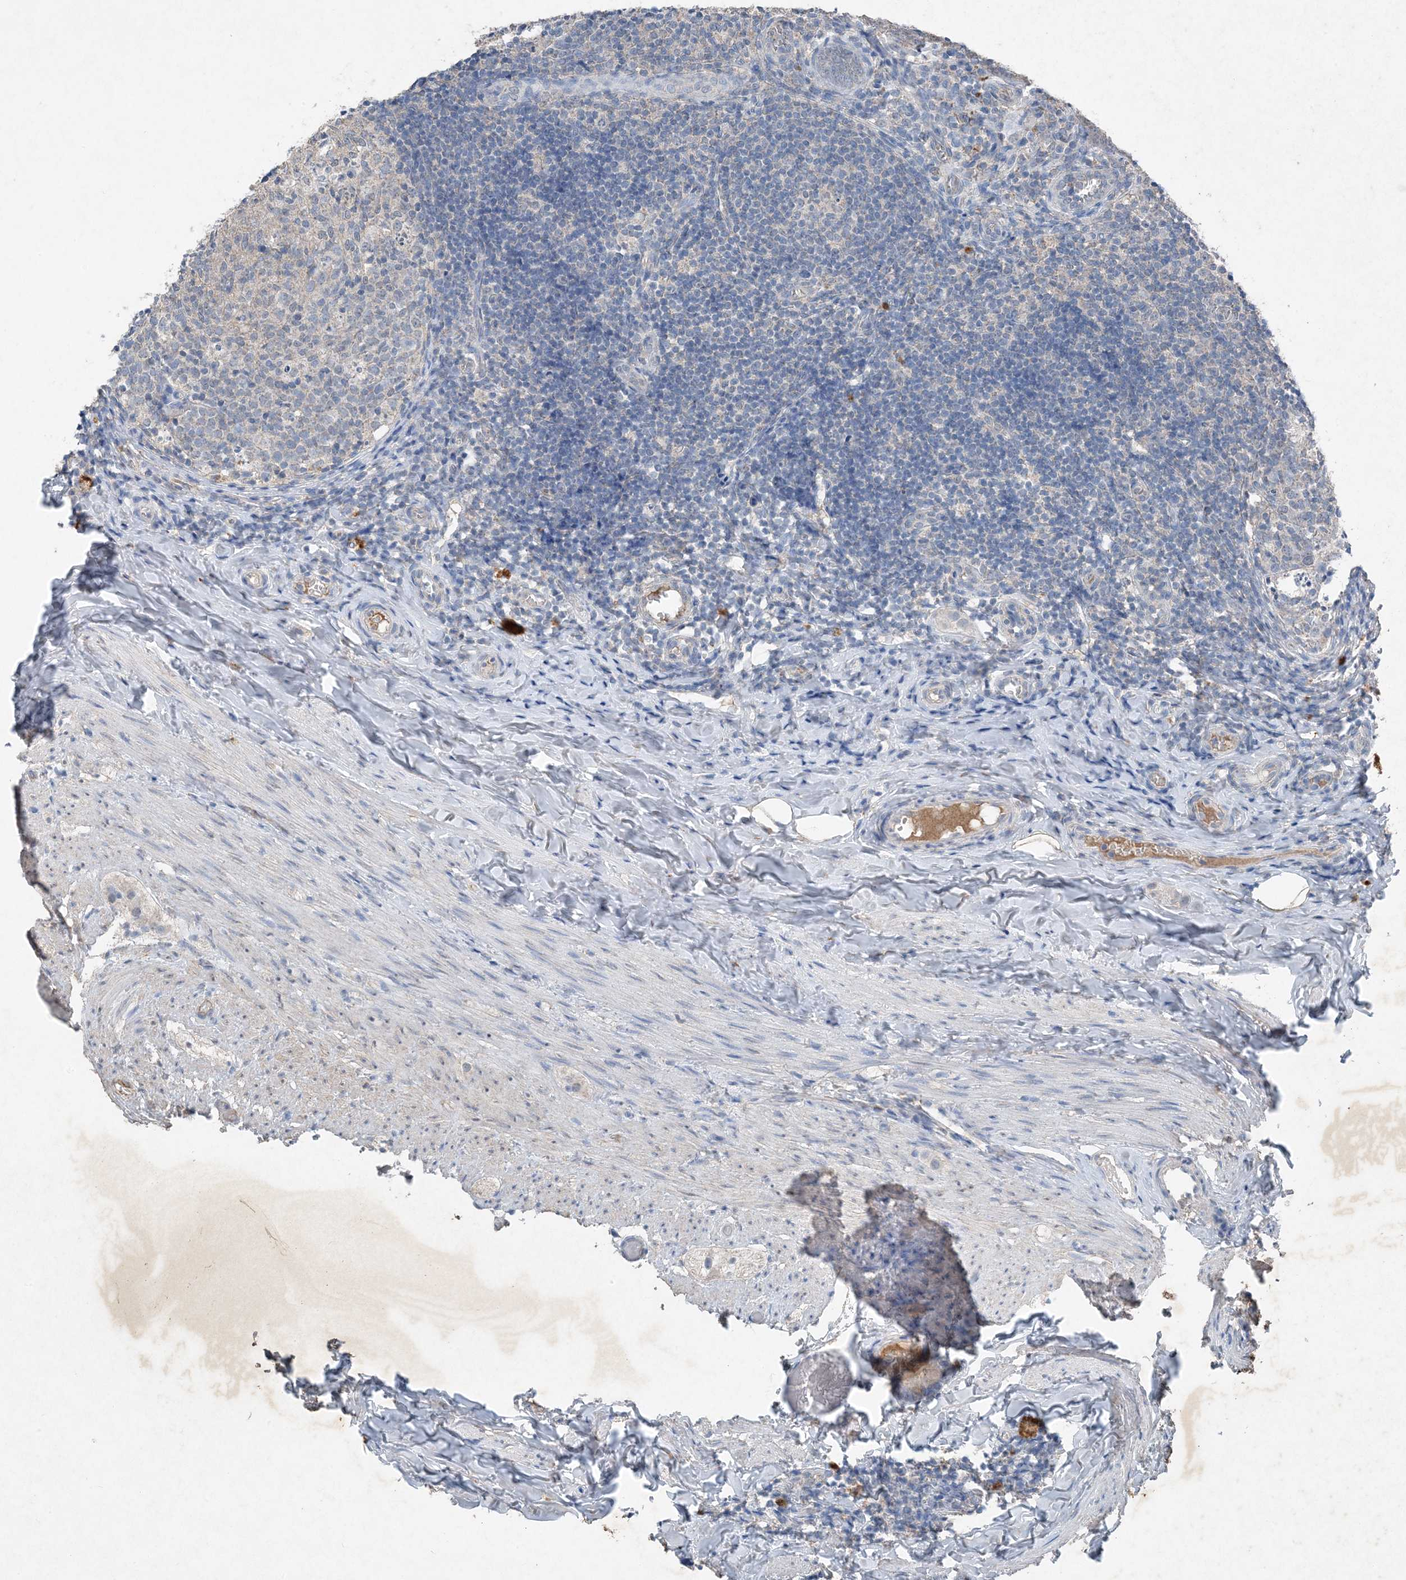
{"staining": {"intensity": "weak", "quantity": "25%-75%", "location": "cytoplasmic/membranous"}, "tissue": "appendix", "cell_type": "Glandular cells", "image_type": "normal", "snomed": [{"axis": "morphology", "description": "Normal tissue, NOS"}, {"axis": "topography", "description": "Appendix"}], "caption": "IHC (DAB (3,3'-diaminobenzidine)) staining of normal appendix demonstrates weak cytoplasmic/membranous protein positivity in about 25%-75% of glandular cells.", "gene": "FCN3", "patient": {"sex": "male", "age": 8}}